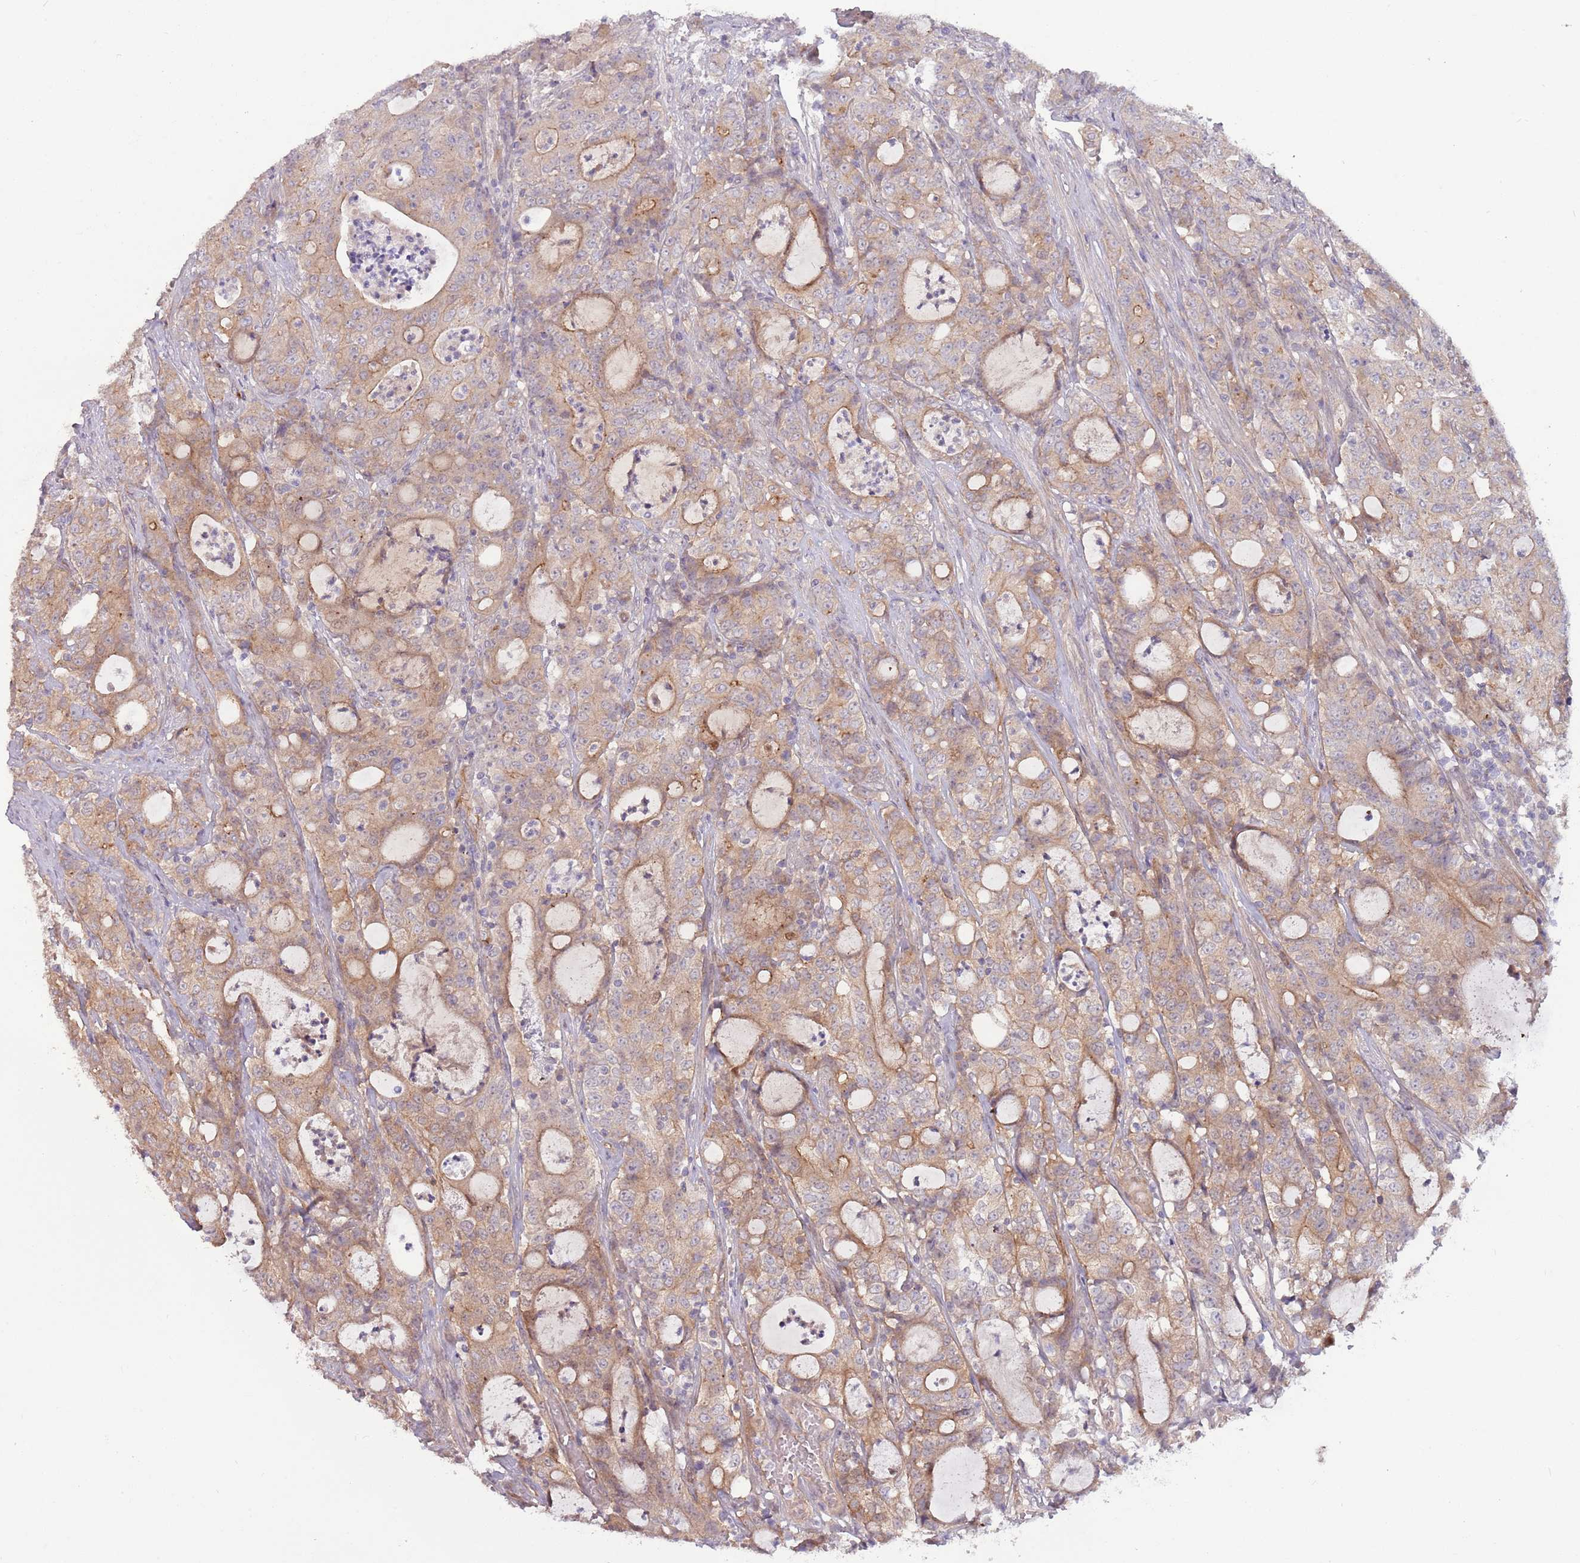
{"staining": {"intensity": "moderate", "quantity": "25%-75%", "location": "cytoplasmic/membranous"}, "tissue": "colorectal cancer", "cell_type": "Tumor cells", "image_type": "cancer", "snomed": [{"axis": "morphology", "description": "Adenocarcinoma, NOS"}, {"axis": "topography", "description": "Colon"}], "caption": "The micrograph displays a brown stain indicating the presence of a protein in the cytoplasmic/membranous of tumor cells in colorectal adenocarcinoma.", "gene": "SAV1", "patient": {"sex": "male", "age": 83}}